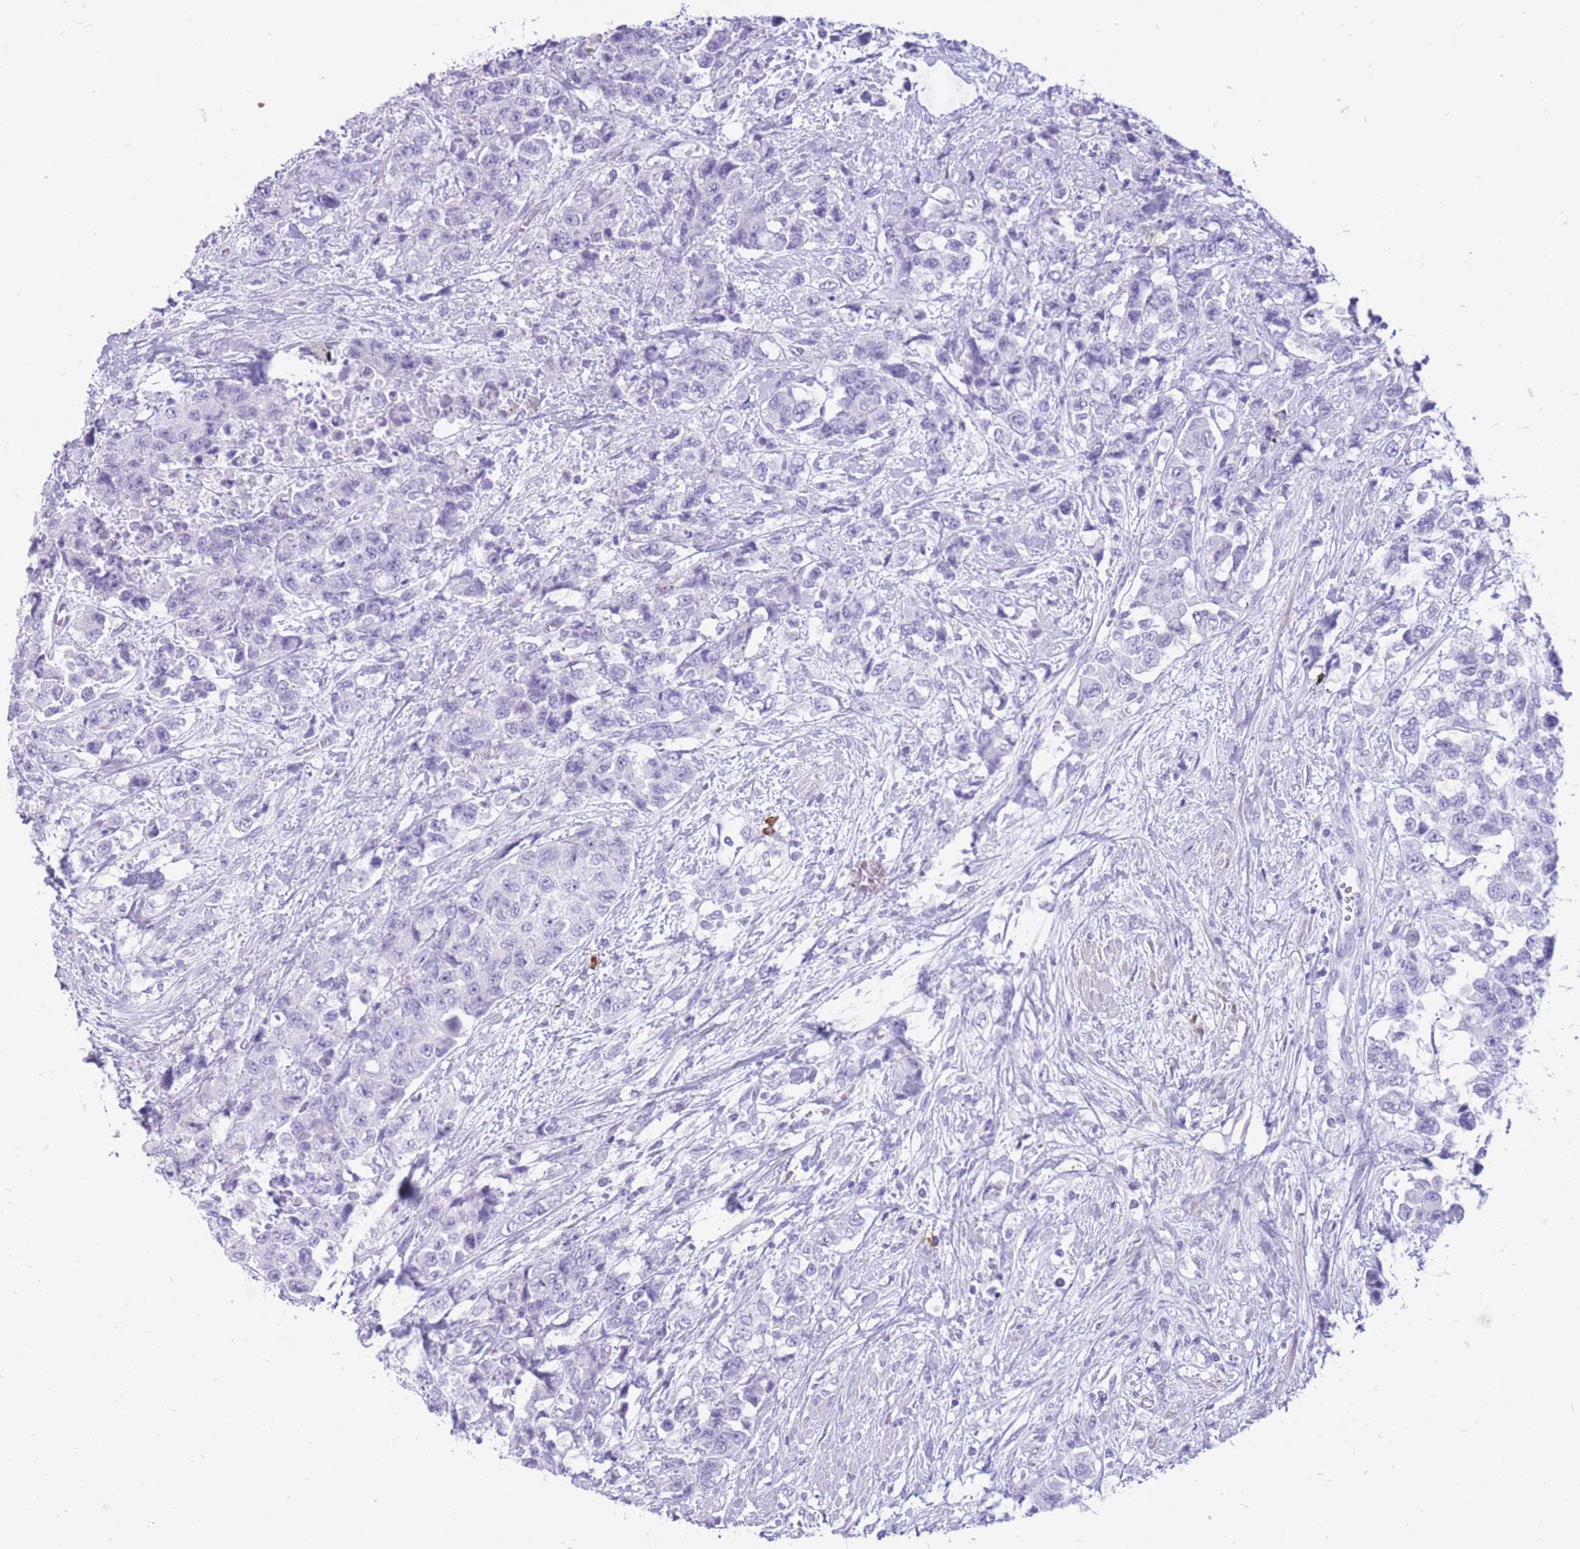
{"staining": {"intensity": "negative", "quantity": "none", "location": "none"}, "tissue": "urothelial cancer", "cell_type": "Tumor cells", "image_type": "cancer", "snomed": [{"axis": "morphology", "description": "Urothelial carcinoma, High grade"}, {"axis": "topography", "description": "Urinary bladder"}], "caption": "High-grade urothelial carcinoma was stained to show a protein in brown. There is no significant staining in tumor cells.", "gene": "ZFP37", "patient": {"sex": "female", "age": 78}}